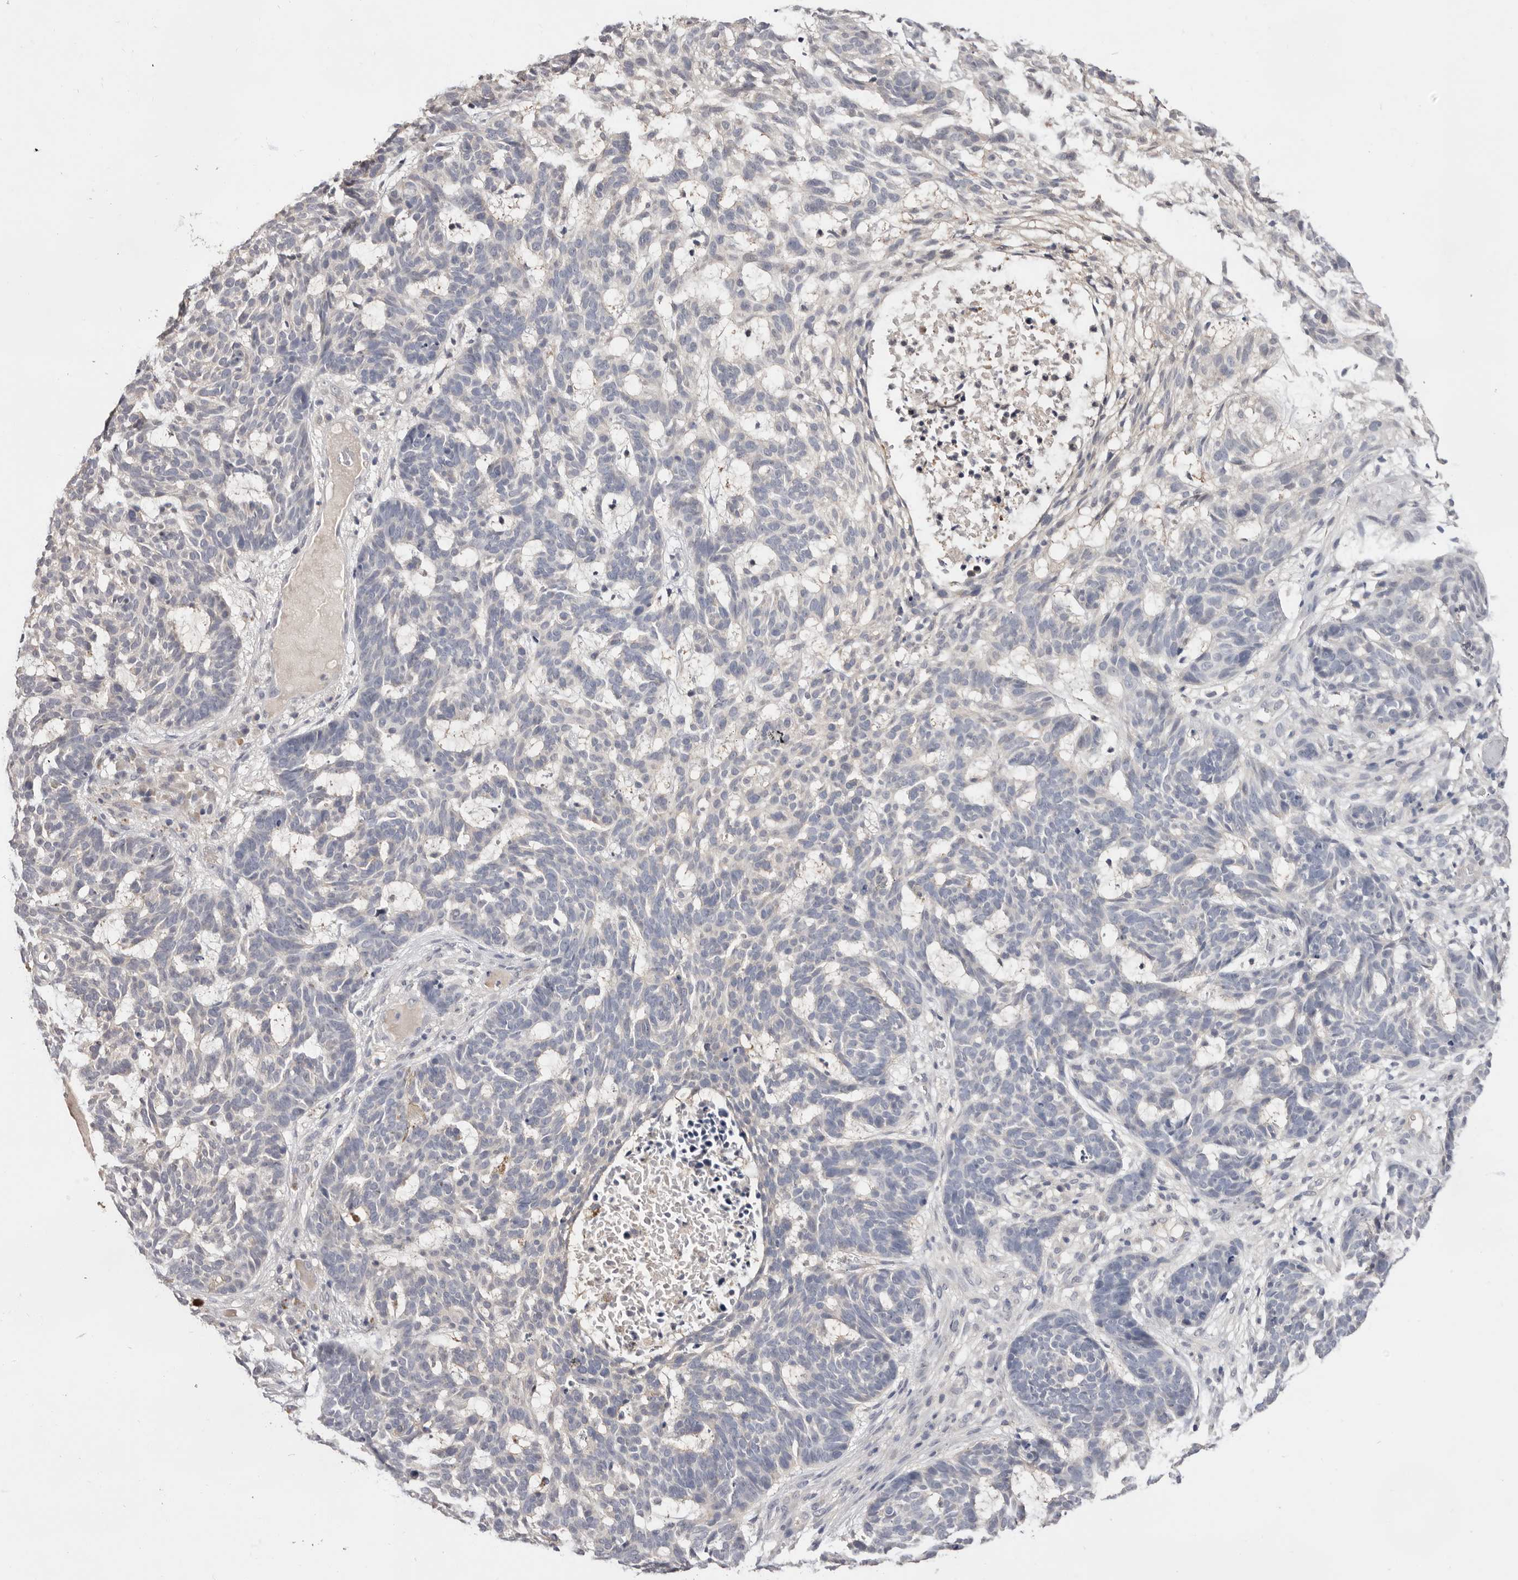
{"staining": {"intensity": "negative", "quantity": "none", "location": "none"}, "tissue": "skin cancer", "cell_type": "Tumor cells", "image_type": "cancer", "snomed": [{"axis": "morphology", "description": "Basal cell carcinoma"}, {"axis": "topography", "description": "Skin"}], "caption": "Micrograph shows no protein staining in tumor cells of basal cell carcinoma (skin) tissue.", "gene": "DOP1A", "patient": {"sex": "male", "age": 85}}